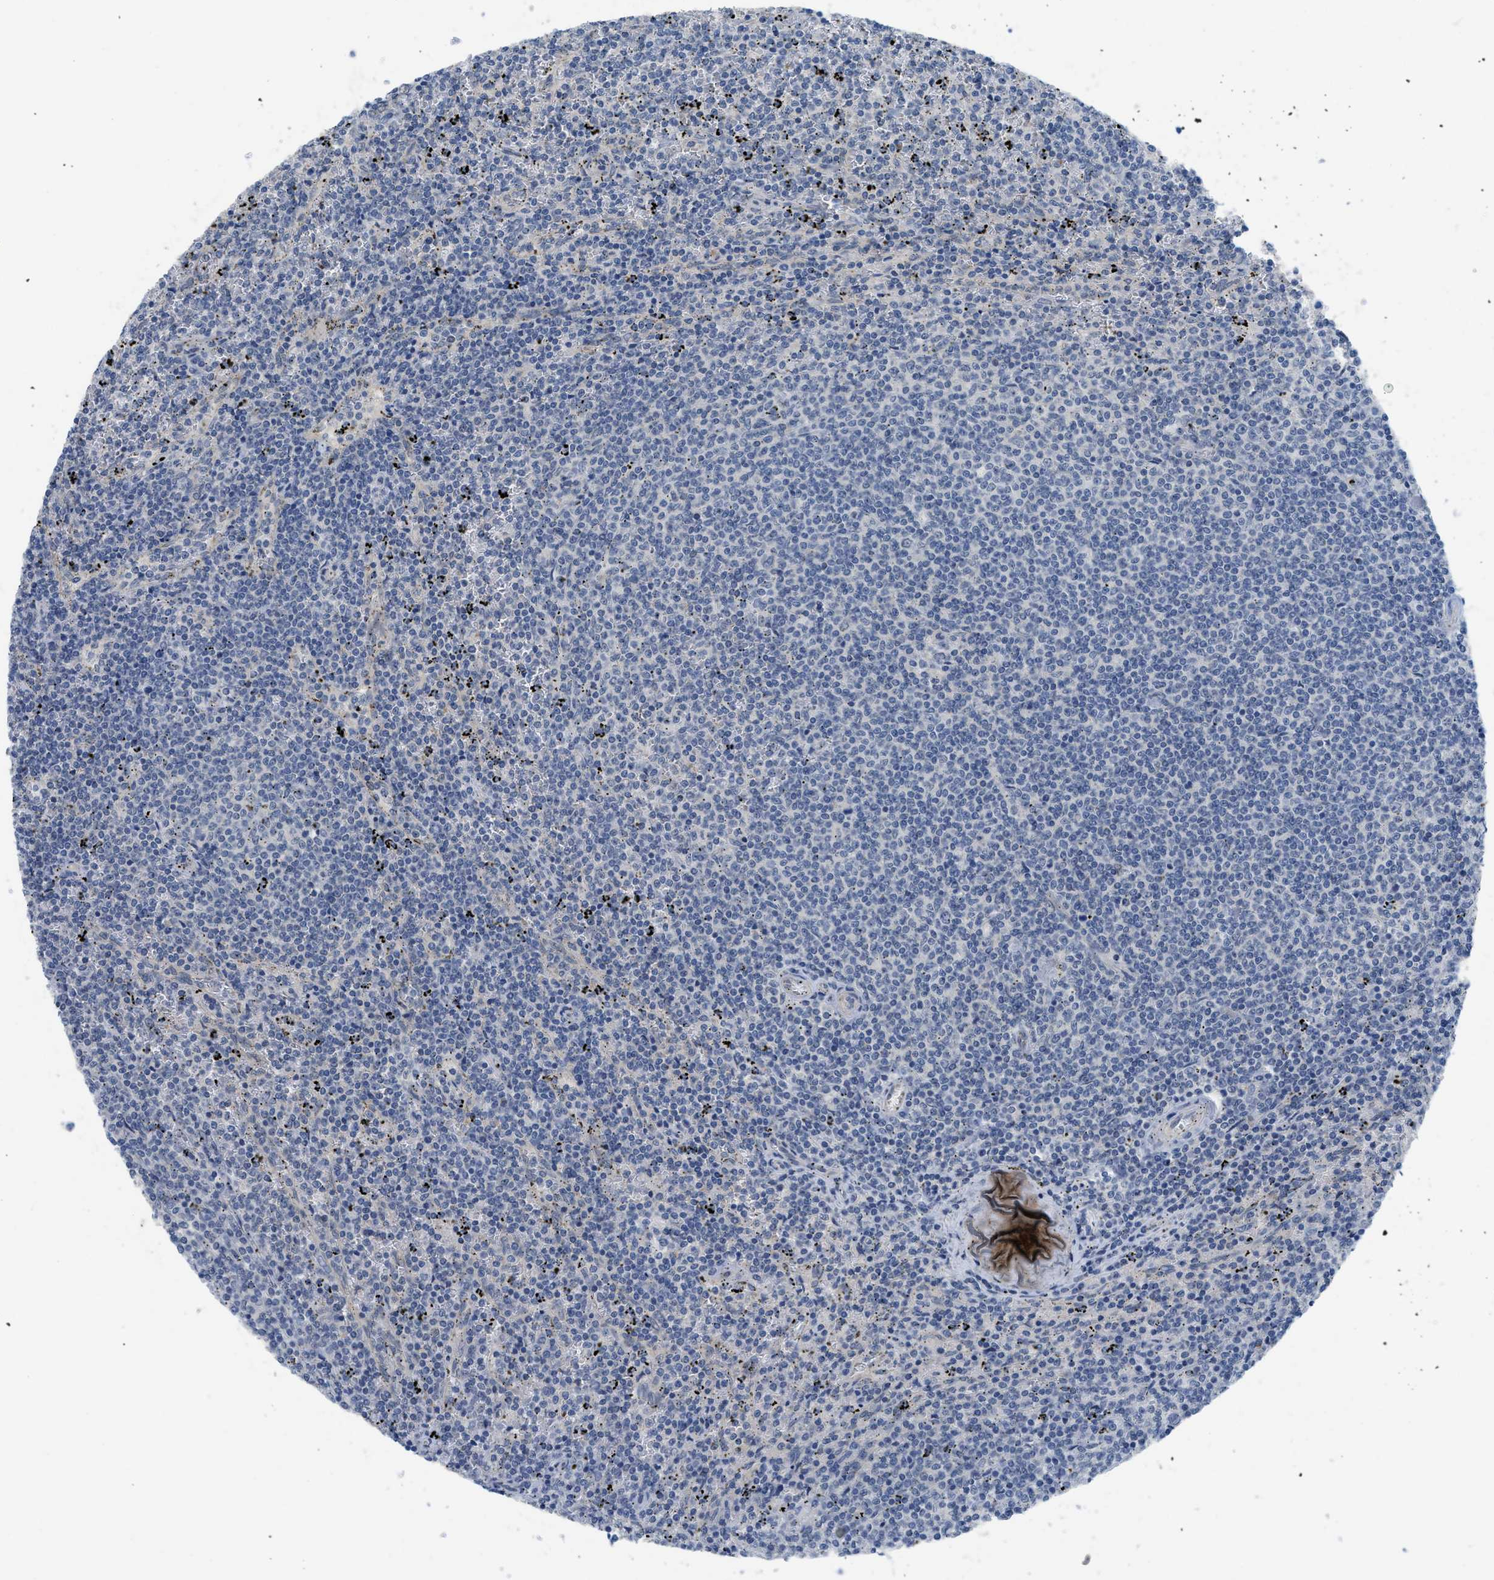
{"staining": {"intensity": "negative", "quantity": "none", "location": "none"}, "tissue": "lymphoma", "cell_type": "Tumor cells", "image_type": "cancer", "snomed": [{"axis": "morphology", "description": "Malignant lymphoma, non-Hodgkin's type, Low grade"}, {"axis": "topography", "description": "Spleen"}], "caption": "Tumor cells are negative for protein expression in human lymphoma.", "gene": "TNFAIP1", "patient": {"sex": "female", "age": 50}}